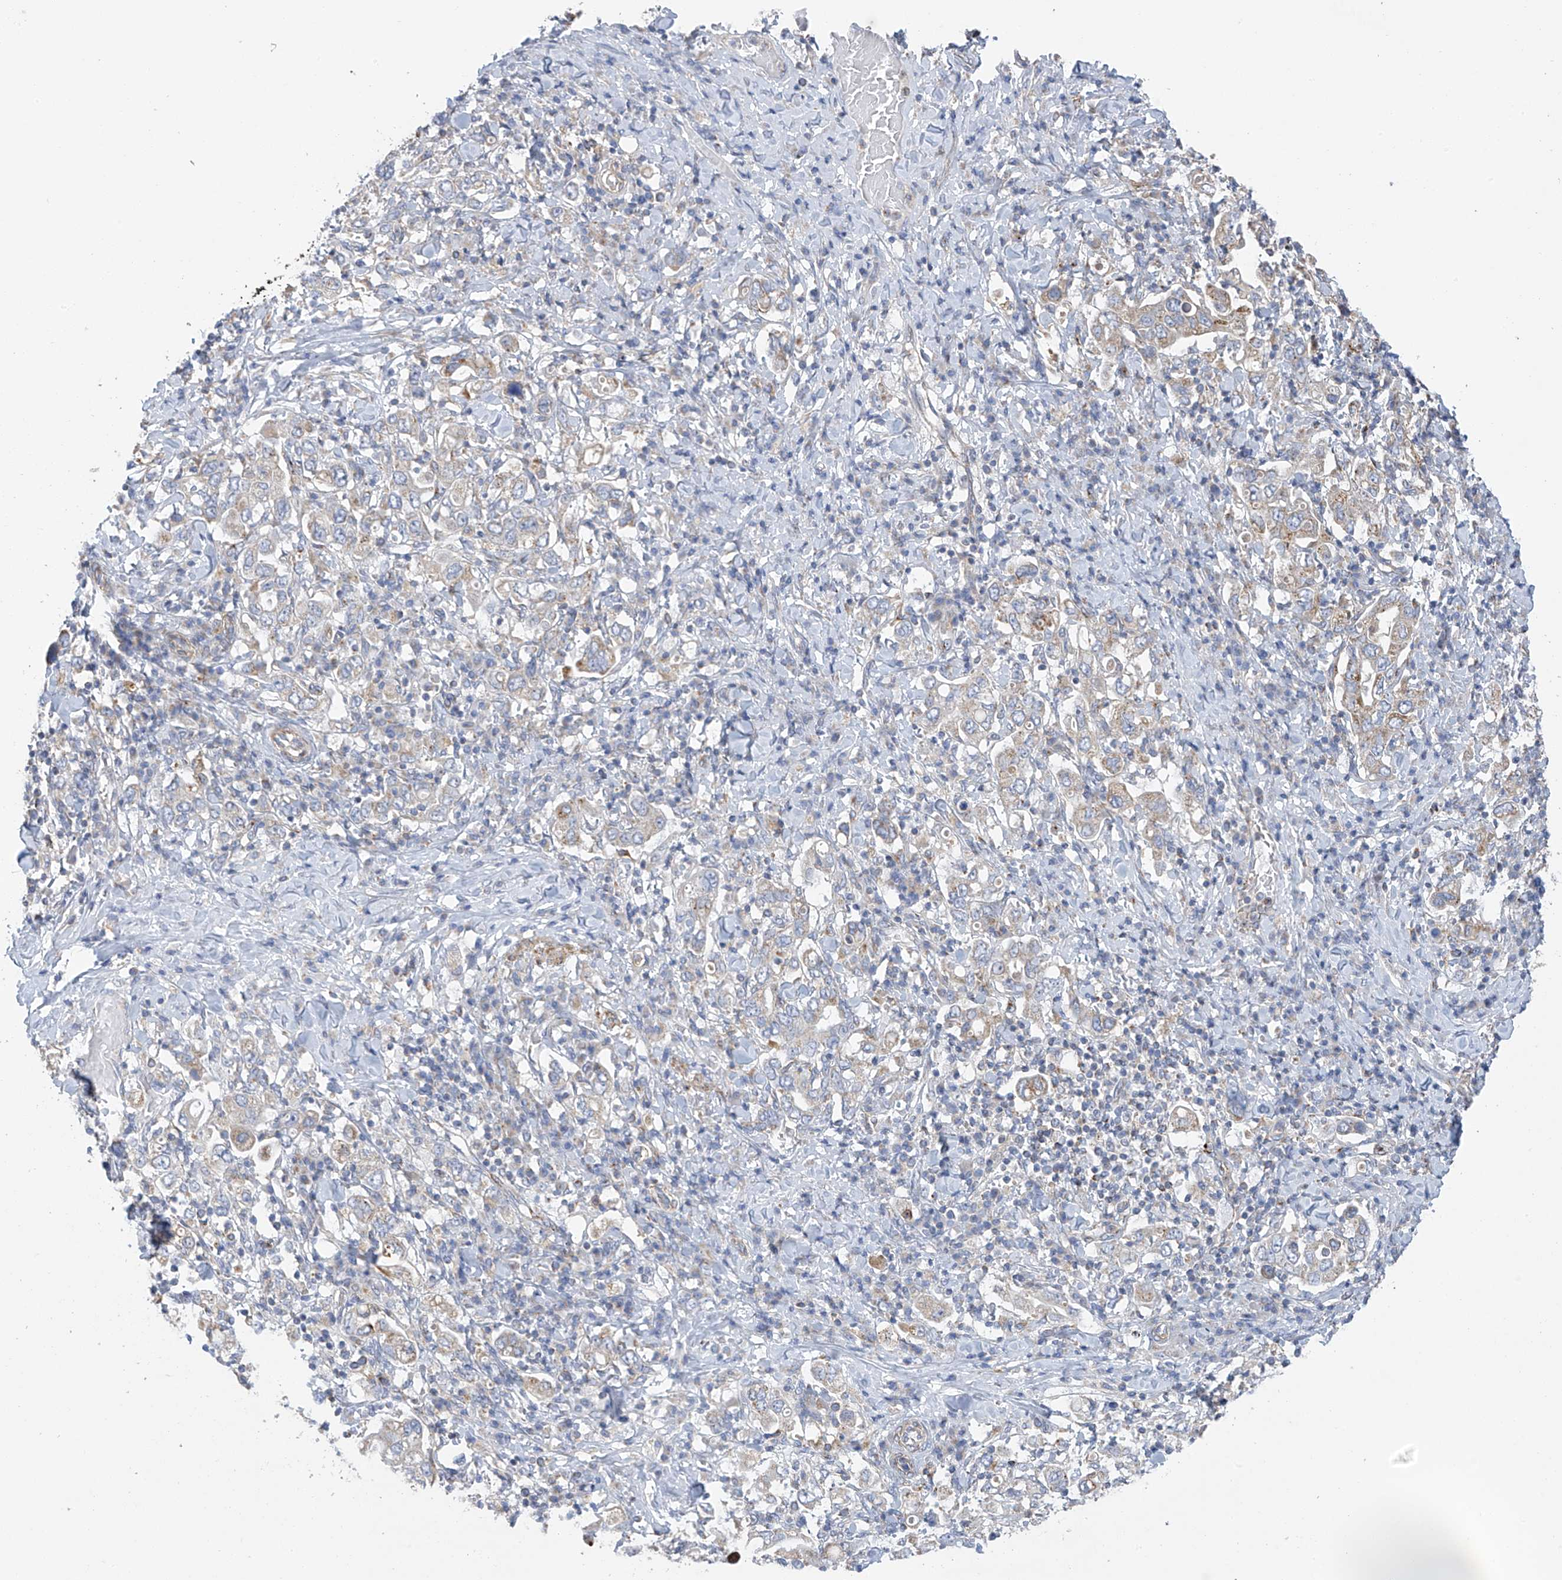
{"staining": {"intensity": "moderate", "quantity": "<25%", "location": "cytoplasmic/membranous"}, "tissue": "stomach cancer", "cell_type": "Tumor cells", "image_type": "cancer", "snomed": [{"axis": "morphology", "description": "Adenocarcinoma, NOS"}, {"axis": "topography", "description": "Stomach, upper"}], "caption": "Stomach cancer tissue reveals moderate cytoplasmic/membranous expression in about <25% of tumor cells Using DAB (3,3'-diaminobenzidine) (brown) and hematoxylin (blue) stains, captured at high magnification using brightfield microscopy.", "gene": "ITM2B", "patient": {"sex": "male", "age": 62}}